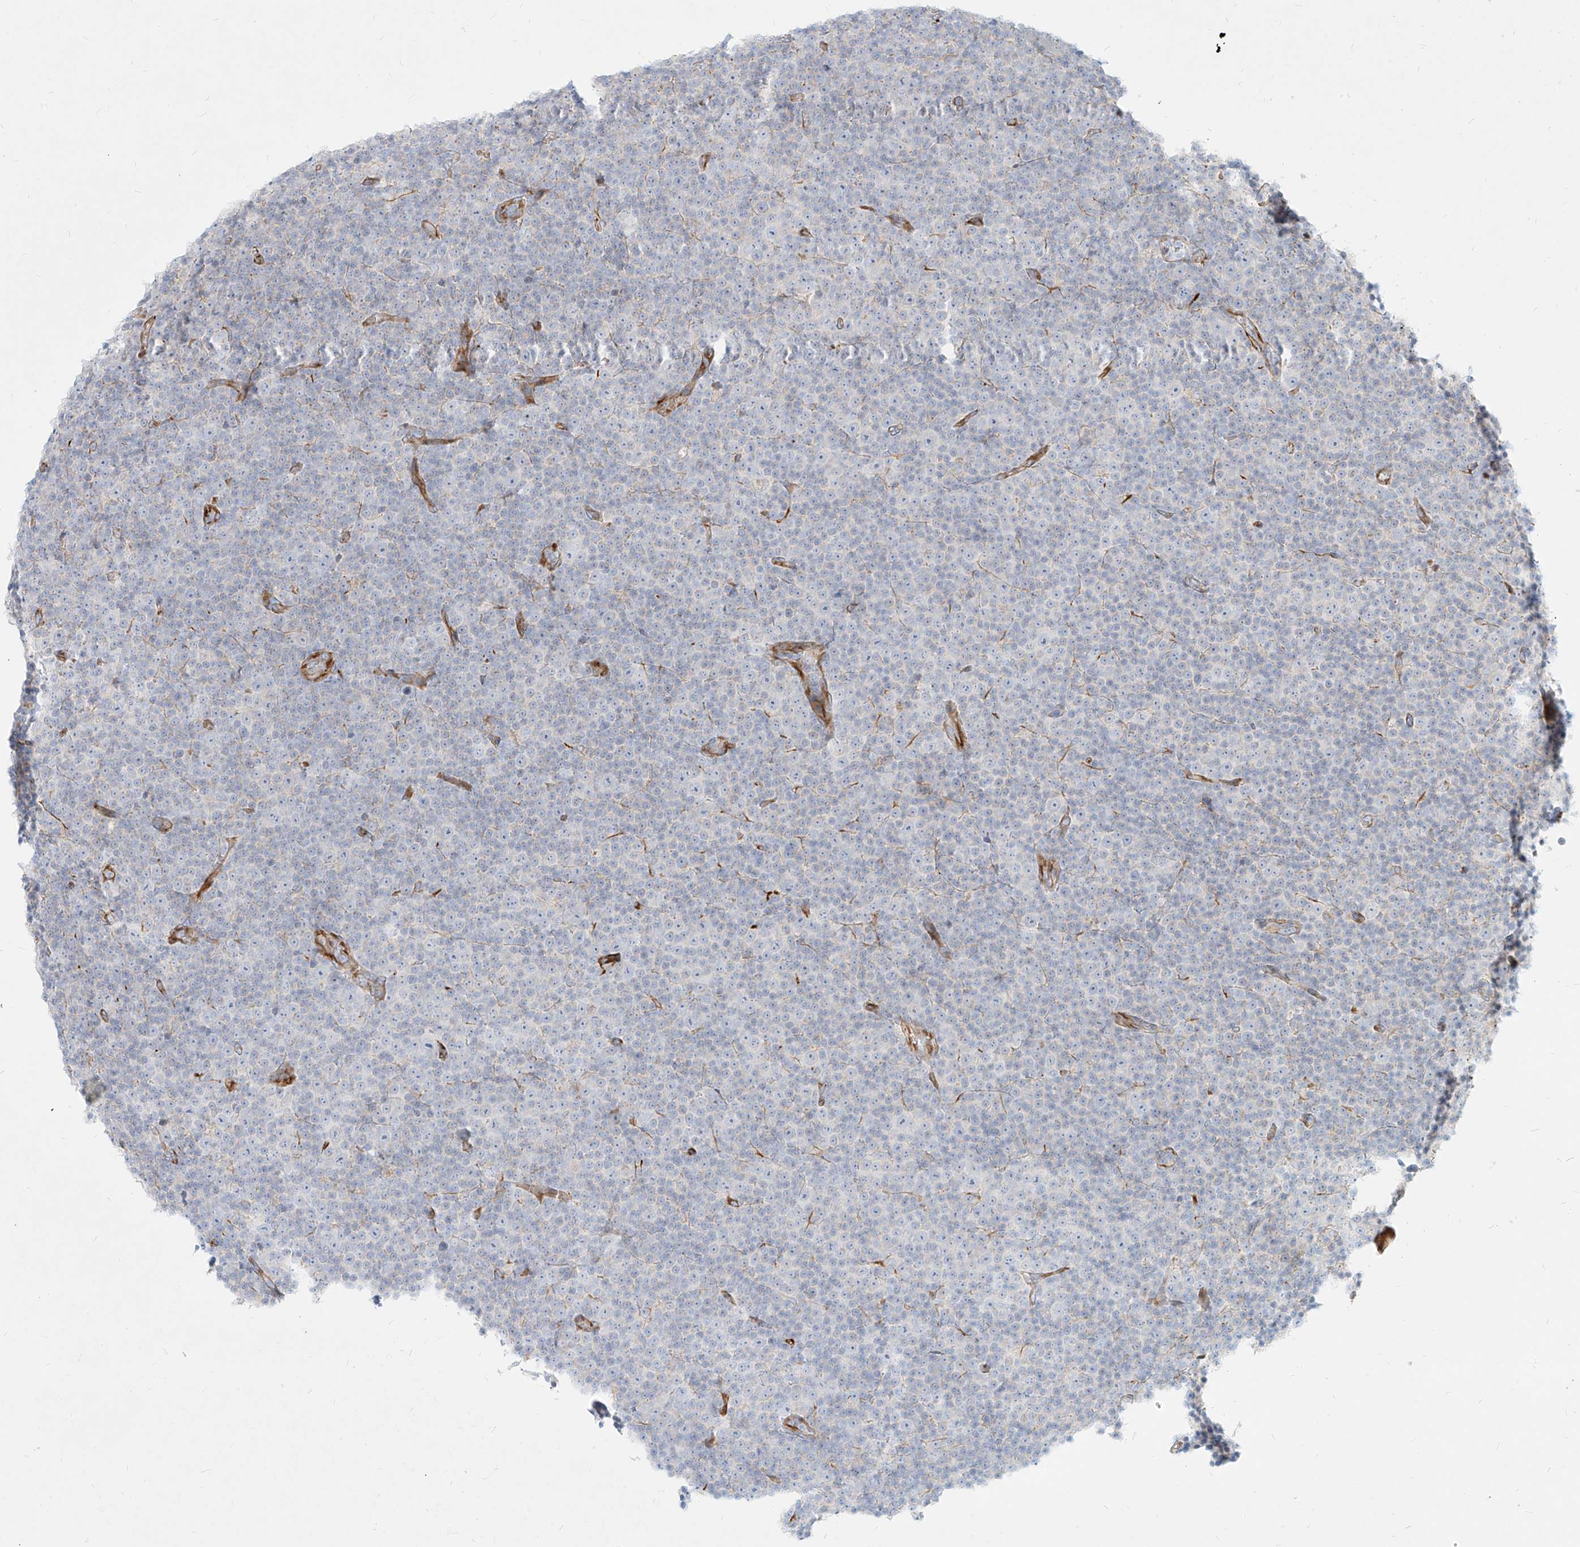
{"staining": {"intensity": "negative", "quantity": "none", "location": "none"}, "tissue": "lymphoma", "cell_type": "Tumor cells", "image_type": "cancer", "snomed": [{"axis": "morphology", "description": "Malignant lymphoma, non-Hodgkin's type, Low grade"}, {"axis": "topography", "description": "Lymph node"}], "caption": "IHC micrograph of human malignant lymphoma, non-Hodgkin's type (low-grade) stained for a protein (brown), which demonstrates no positivity in tumor cells.", "gene": "MTX2", "patient": {"sex": "female", "age": 67}}